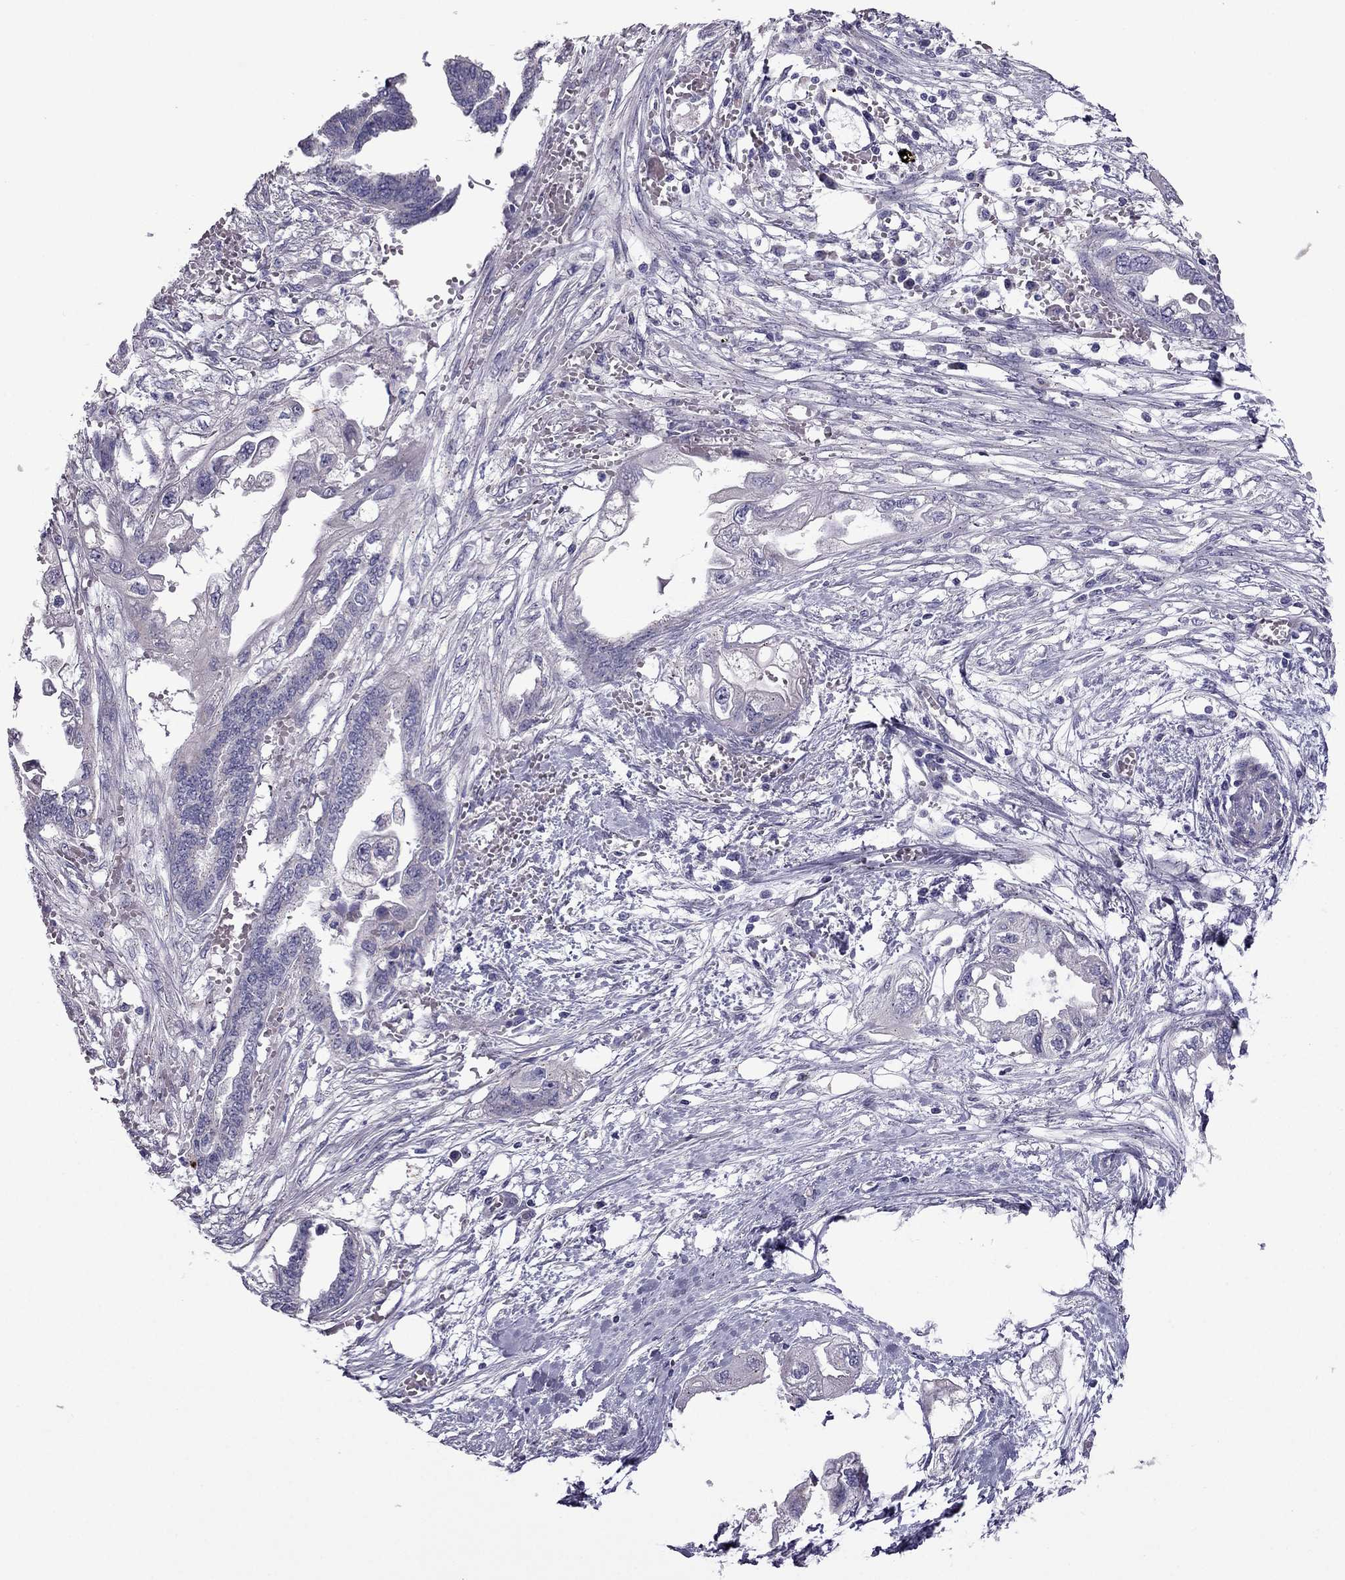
{"staining": {"intensity": "negative", "quantity": "none", "location": "none"}, "tissue": "endometrial cancer", "cell_type": "Tumor cells", "image_type": "cancer", "snomed": [{"axis": "morphology", "description": "Adenocarcinoma, NOS"}, {"axis": "morphology", "description": "Adenocarcinoma, metastatic, NOS"}, {"axis": "topography", "description": "Adipose tissue"}, {"axis": "topography", "description": "Endometrium"}], "caption": "Tumor cells are negative for brown protein staining in endometrial adenocarcinoma.", "gene": "MYBPH", "patient": {"sex": "female", "age": 67}}